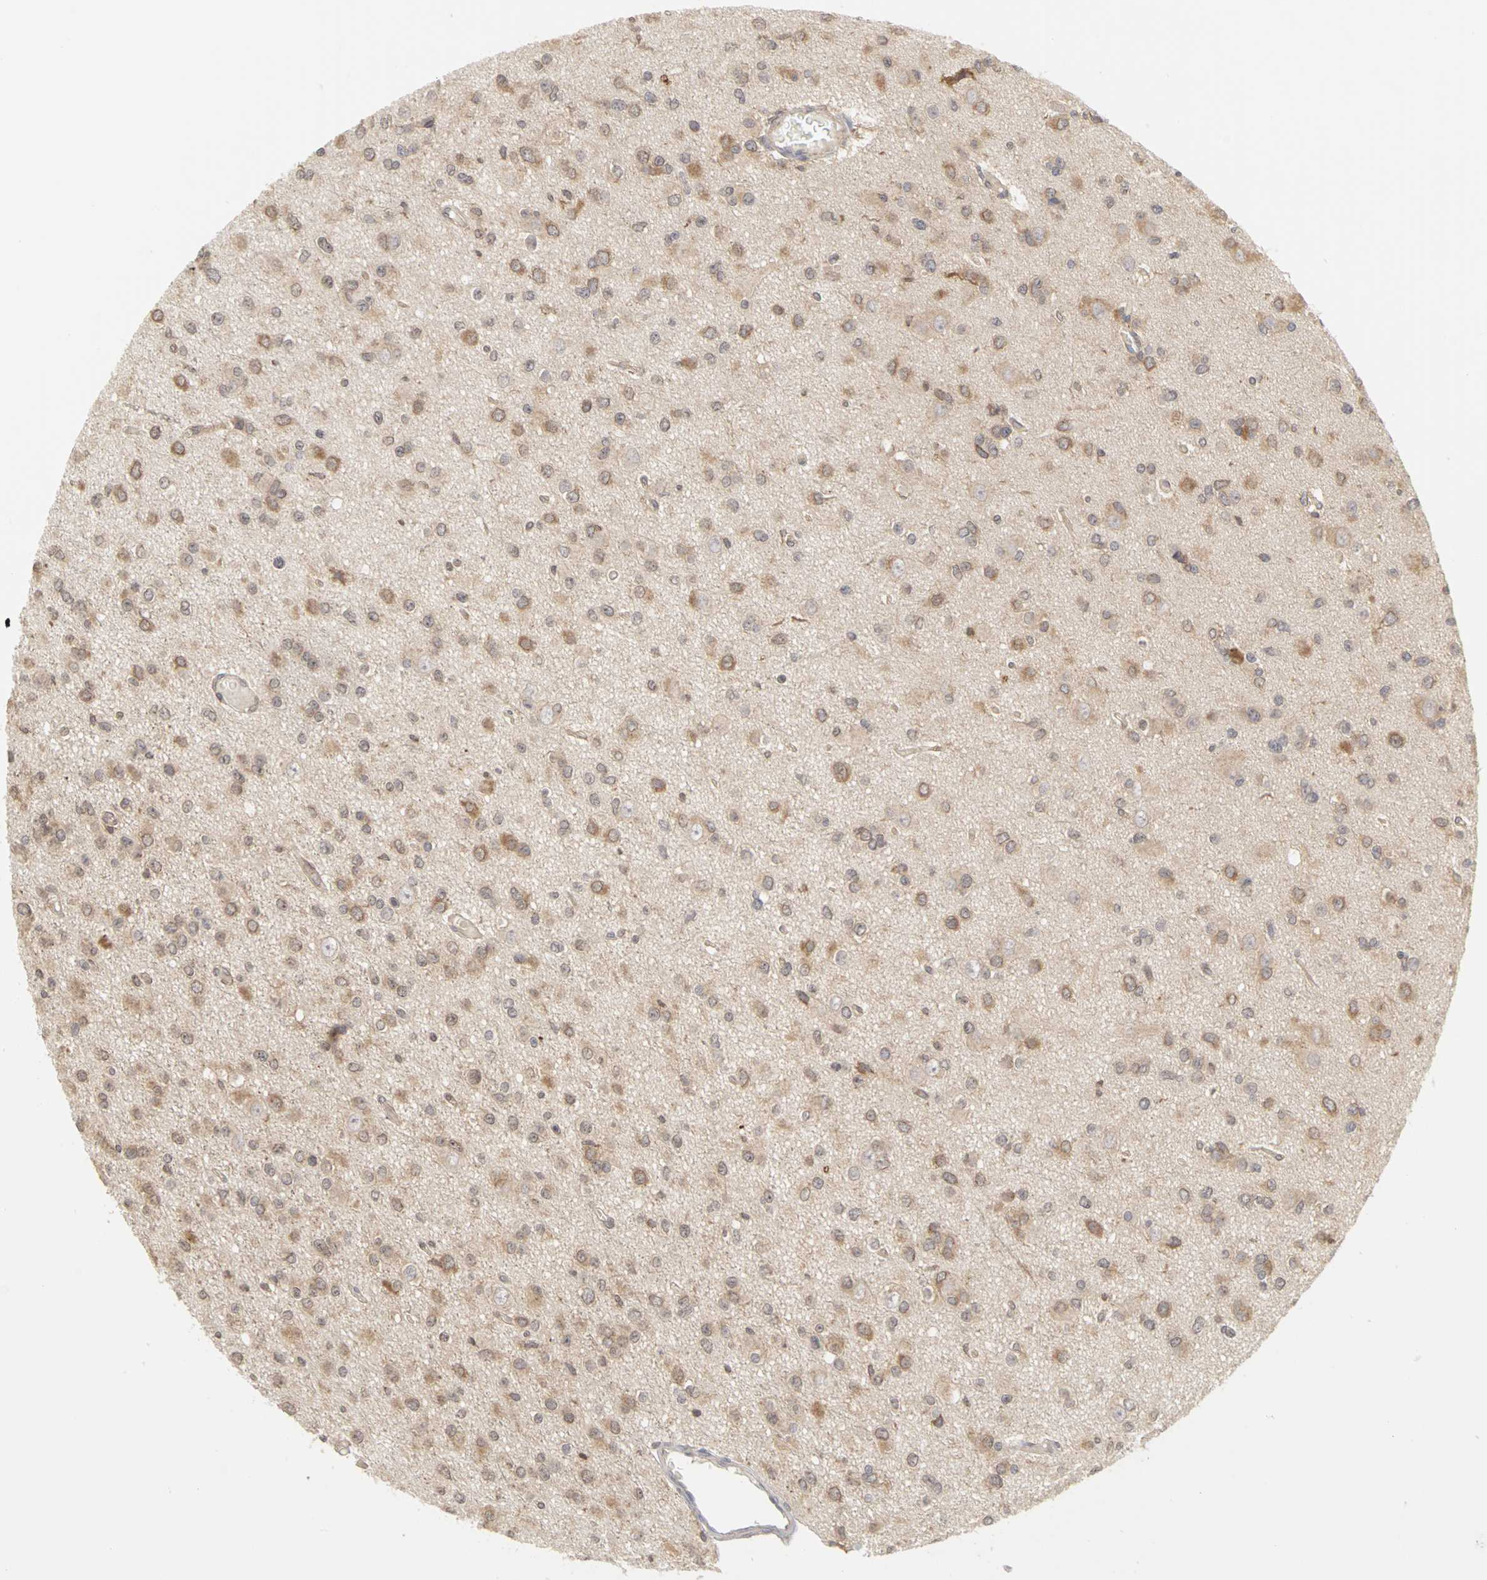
{"staining": {"intensity": "moderate", "quantity": ">75%", "location": "cytoplasmic/membranous"}, "tissue": "glioma", "cell_type": "Tumor cells", "image_type": "cancer", "snomed": [{"axis": "morphology", "description": "Glioma, malignant, Low grade"}, {"axis": "topography", "description": "Brain"}], "caption": "Protein staining displays moderate cytoplasmic/membranous expression in about >75% of tumor cells in glioma.", "gene": "IRAK1", "patient": {"sex": "male", "age": 42}}